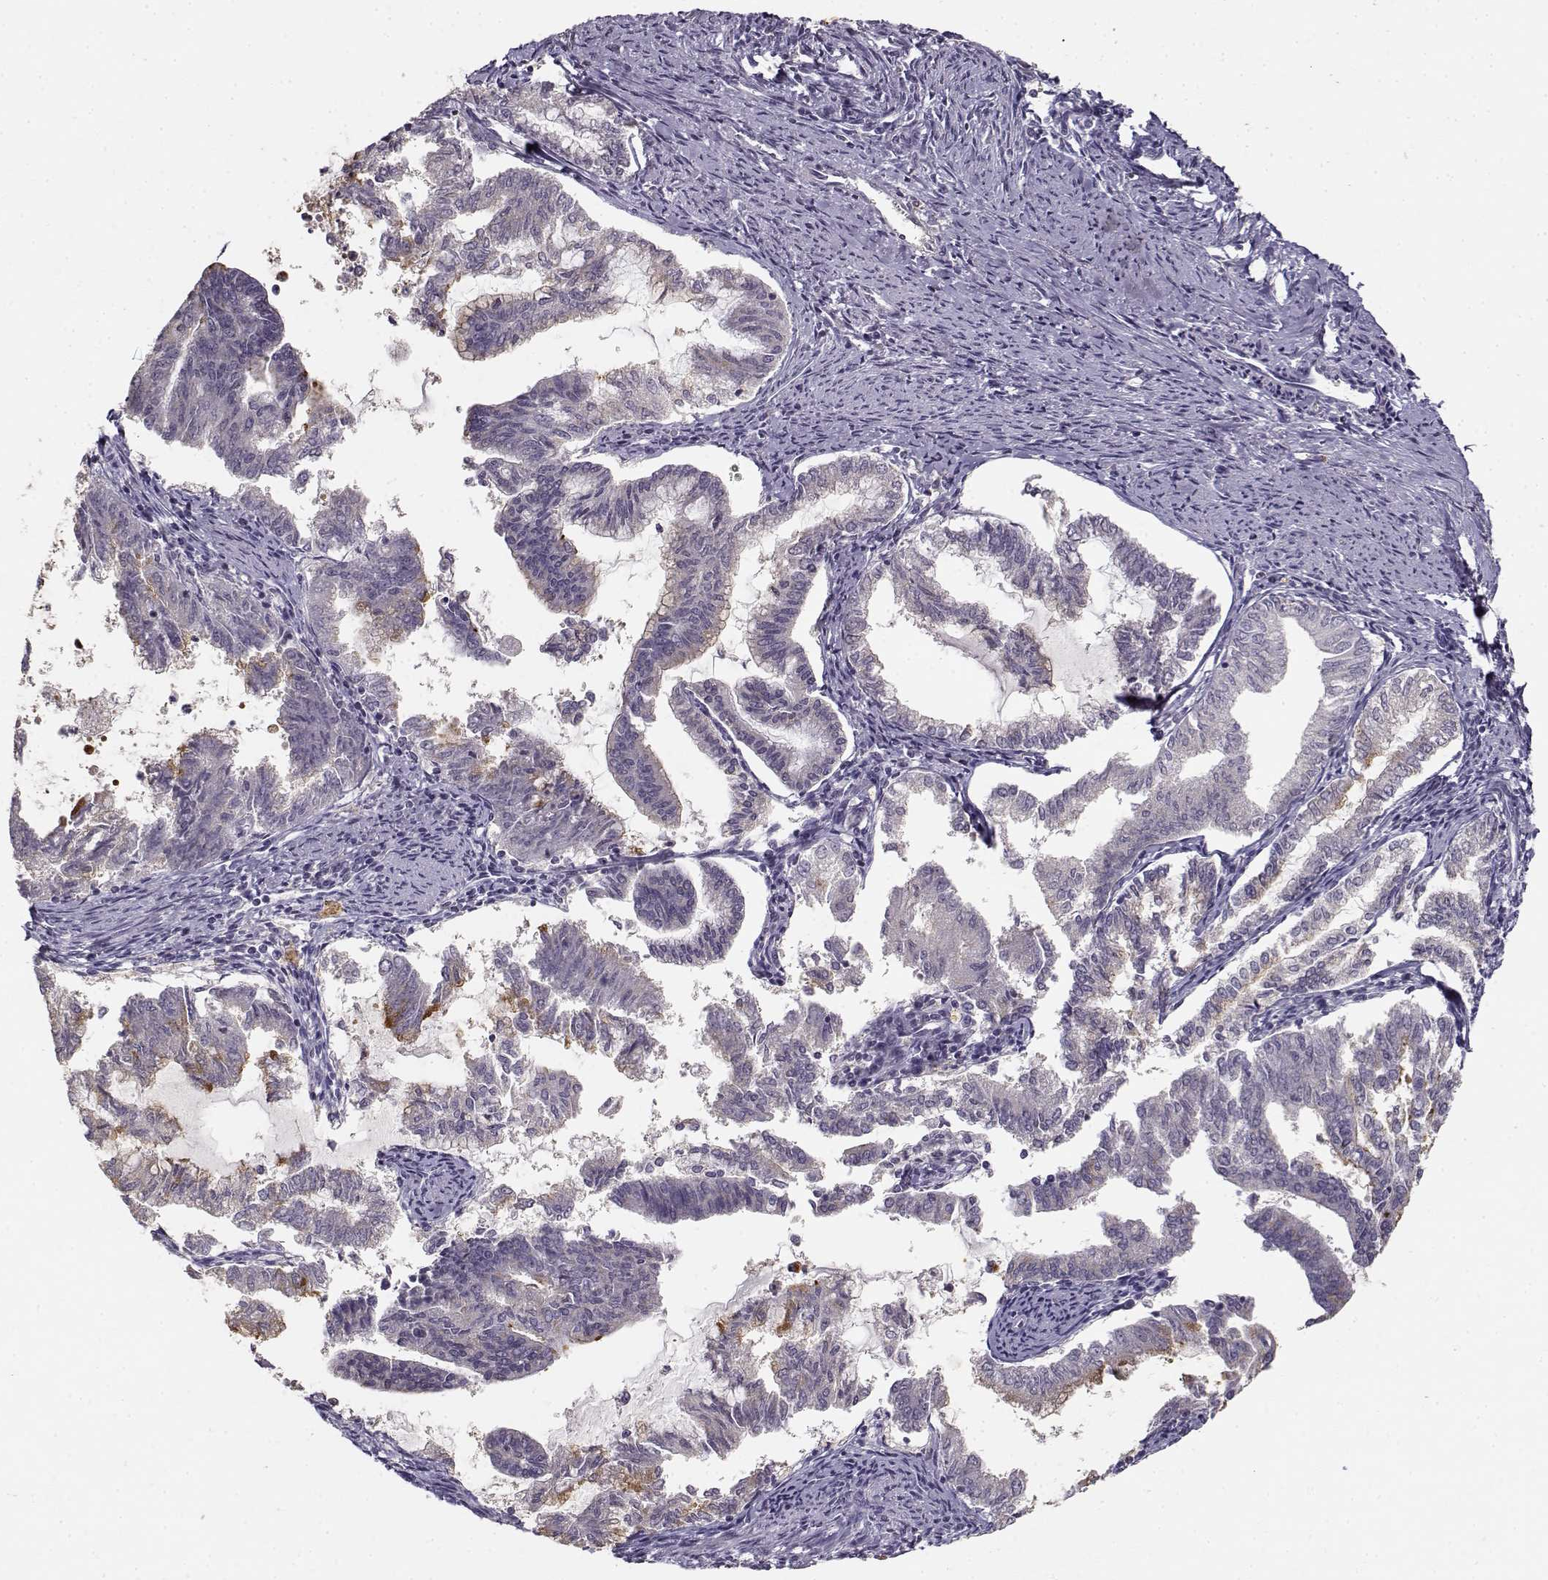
{"staining": {"intensity": "negative", "quantity": "none", "location": "none"}, "tissue": "endometrial cancer", "cell_type": "Tumor cells", "image_type": "cancer", "snomed": [{"axis": "morphology", "description": "Adenocarcinoma, NOS"}, {"axis": "topography", "description": "Endometrium"}], "caption": "Immunohistochemistry micrograph of human adenocarcinoma (endometrial) stained for a protein (brown), which shows no expression in tumor cells.", "gene": "UROC1", "patient": {"sex": "female", "age": 79}}